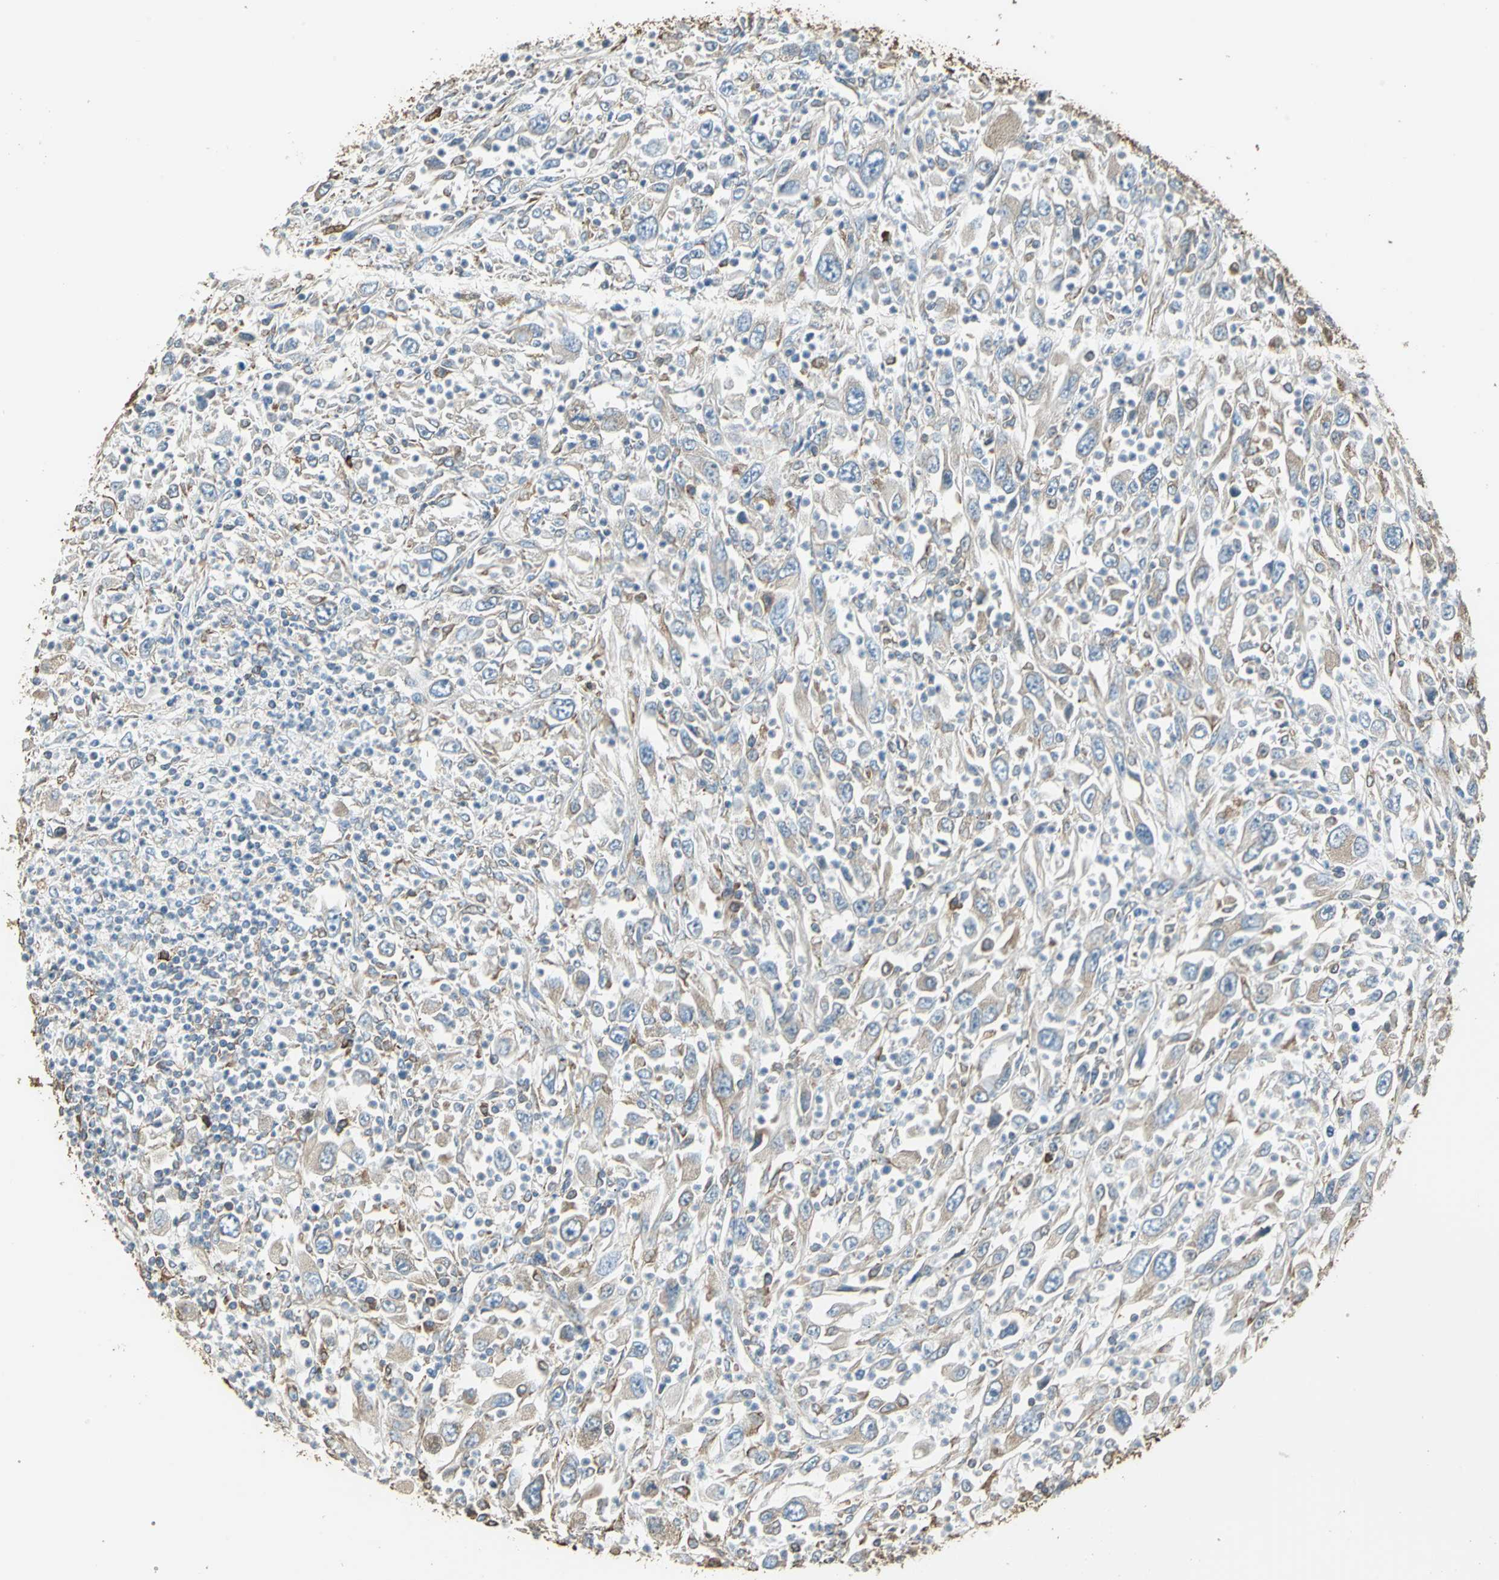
{"staining": {"intensity": "moderate", "quantity": "<25%", "location": "cytoplasmic/membranous"}, "tissue": "melanoma", "cell_type": "Tumor cells", "image_type": "cancer", "snomed": [{"axis": "morphology", "description": "Malignant melanoma, Metastatic site"}, {"axis": "topography", "description": "Skin"}], "caption": "Melanoma was stained to show a protein in brown. There is low levels of moderate cytoplasmic/membranous staining in approximately <25% of tumor cells.", "gene": "GPANK1", "patient": {"sex": "female", "age": 56}}